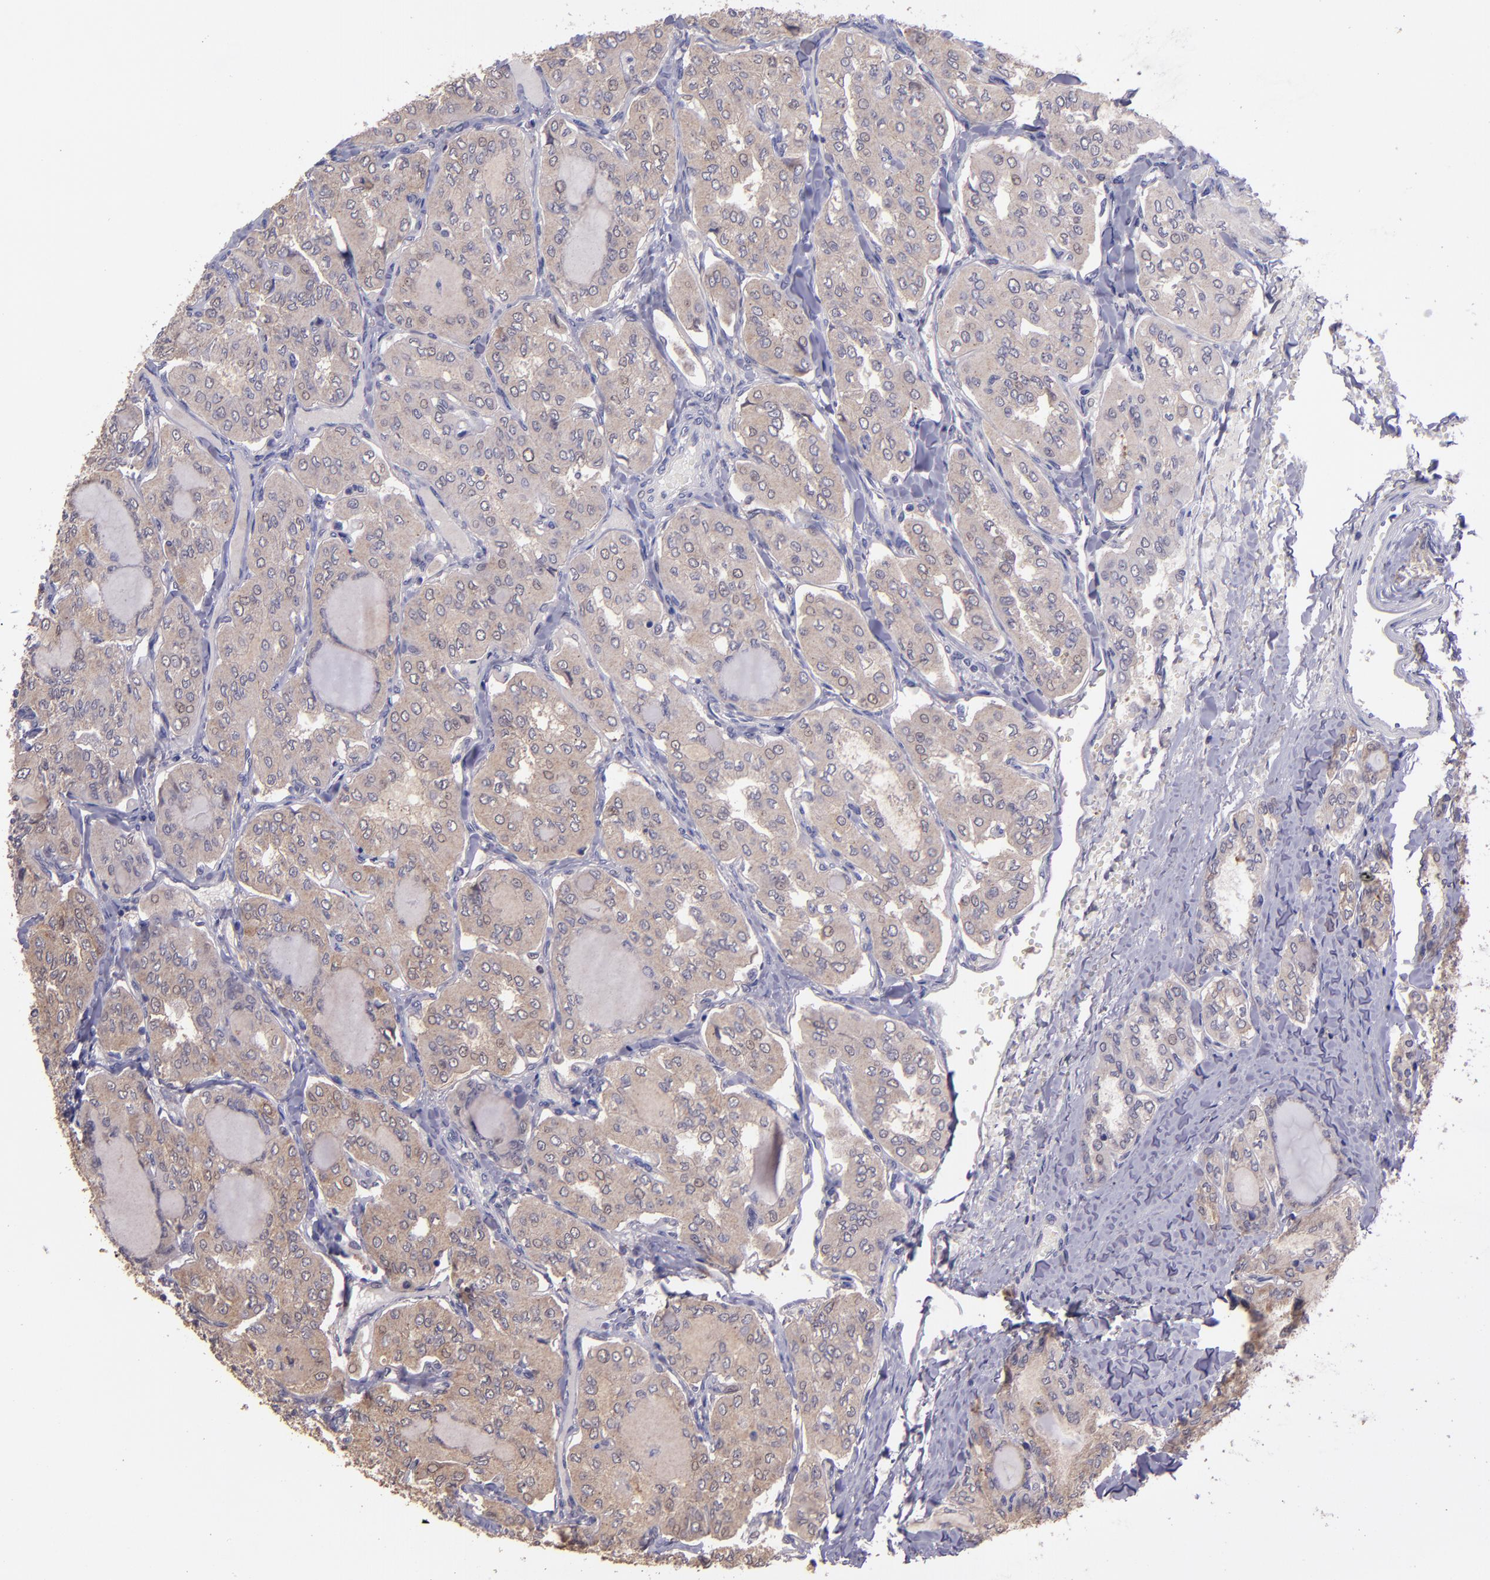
{"staining": {"intensity": "moderate", "quantity": ">75%", "location": "cytoplasmic/membranous"}, "tissue": "thyroid cancer", "cell_type": "Tumor cells", "image_type": "cancer", "snomed": [{"axis": "morphology", "description": "Papillary adenocarcinoma, NOS"}, {"axis": "topography", "description": "Thyroid gland"}], "caption": "Brown immunohistochemical staining in thyroid cancer (papillary adenocarcinoma) reveals moderate cytoplasmic/membranous staining in about >75% of tumor cells. (Stains: DAB (3,3'-diaminobenzidine) in brown, nuclei in blue, Microscopy: brightfield microscopy at high magnification).", "gene": "PAPPA", "patient": {"sex": "male", "age": 20}}